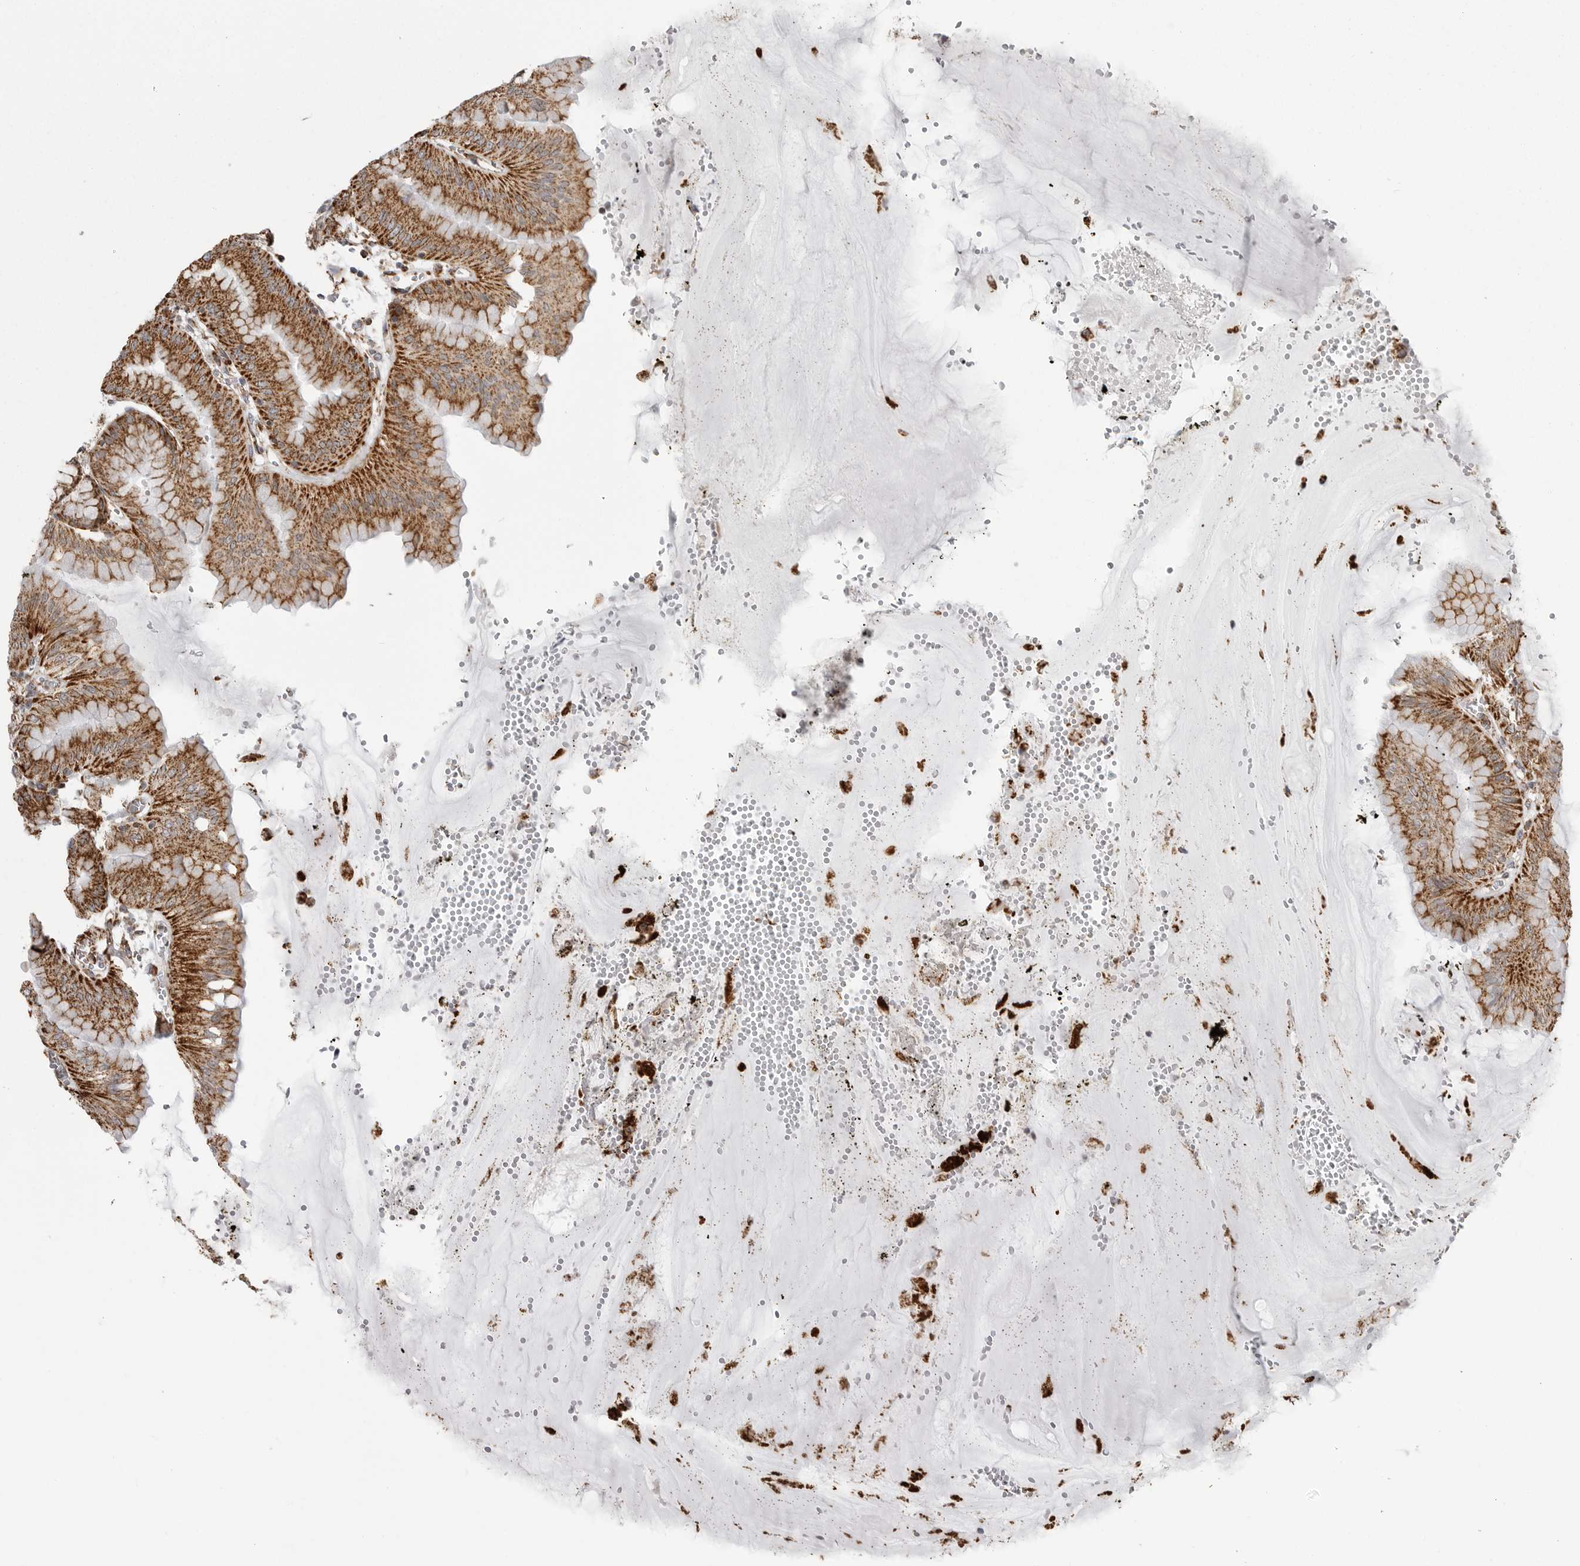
{"staining": {"intensity": "strong", "quantity": ">75%", "location": "cytoplasmic/membranous"}, "tissue": "stomach", "cell_type": "Glandular cells", "image_type": "normal", "snomed": [{"axis": "morphology", "description": "Normal tissue, NOS"}, {"axis": "topography", "description": "Stomach, lower"}], "caption": "Brown immunohistochemical staining in unremarkable stomach exhibits strong cytoplasmic/membranous positivity in approximately >75% of glandular cells.", "gene": "FH", "patient": {"sex": "male", "age": 71}}